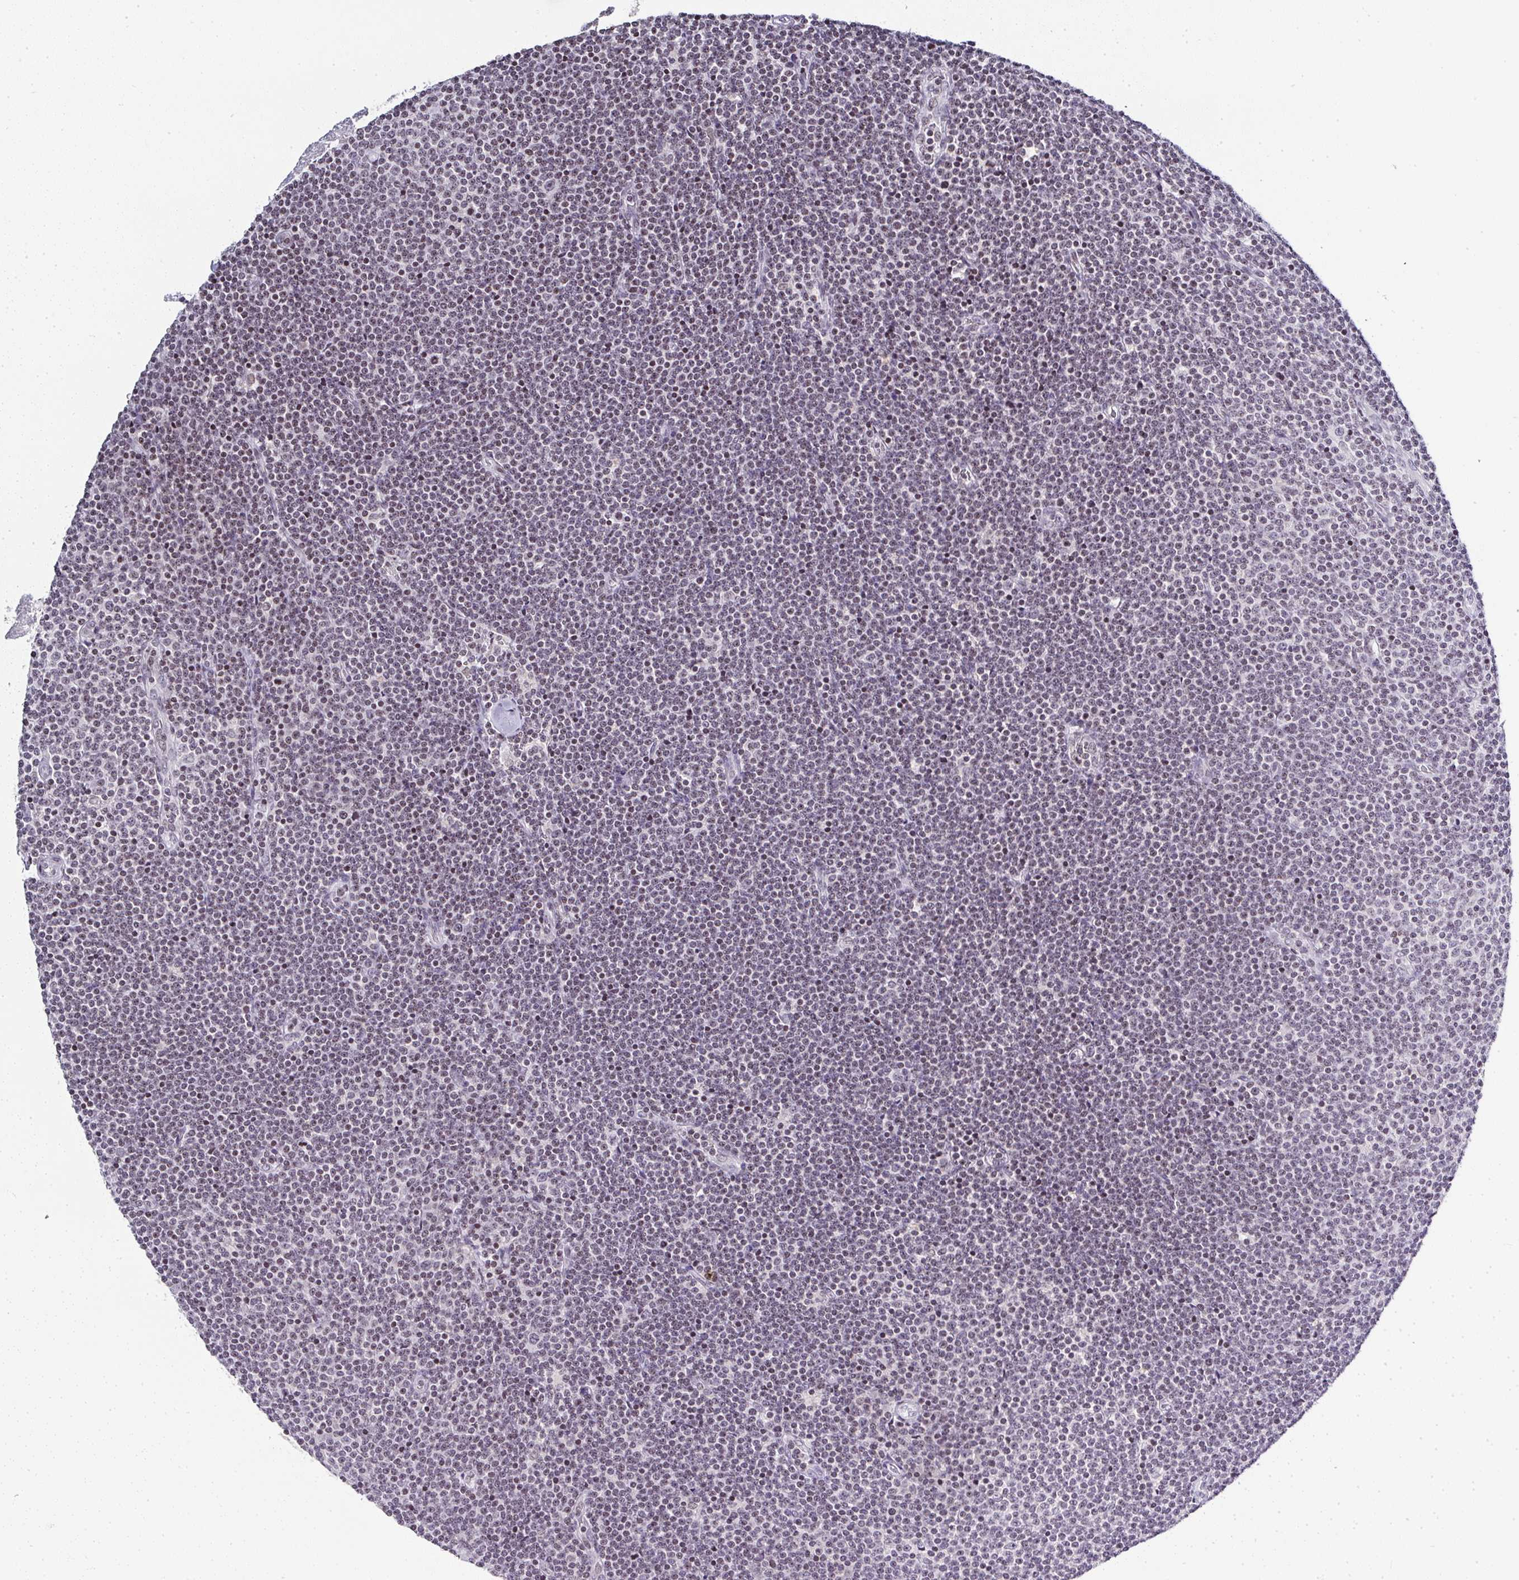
{"staining": {"intensity": "moderate", "quantity": "25%-75%", "location": "nuclear"}, "tissue": "lymphoma", "cell_type": "Tumor cells", "image_type": "cancer", "snomed": [{"axis": "morphology", "description": "Malignant lymphoma, non-Hodgkin's type, Low grade"}, {"axis": "topography", "description": "Lymph node"}], "caption": "About 25%-75% of tumor cells in human lymphoma reveal moderate nuclear protein positivity as visualized by brown immunohistochemical staining.", "gene": "SERPINB3", "patient": {"sex": "male", "age": 48}}